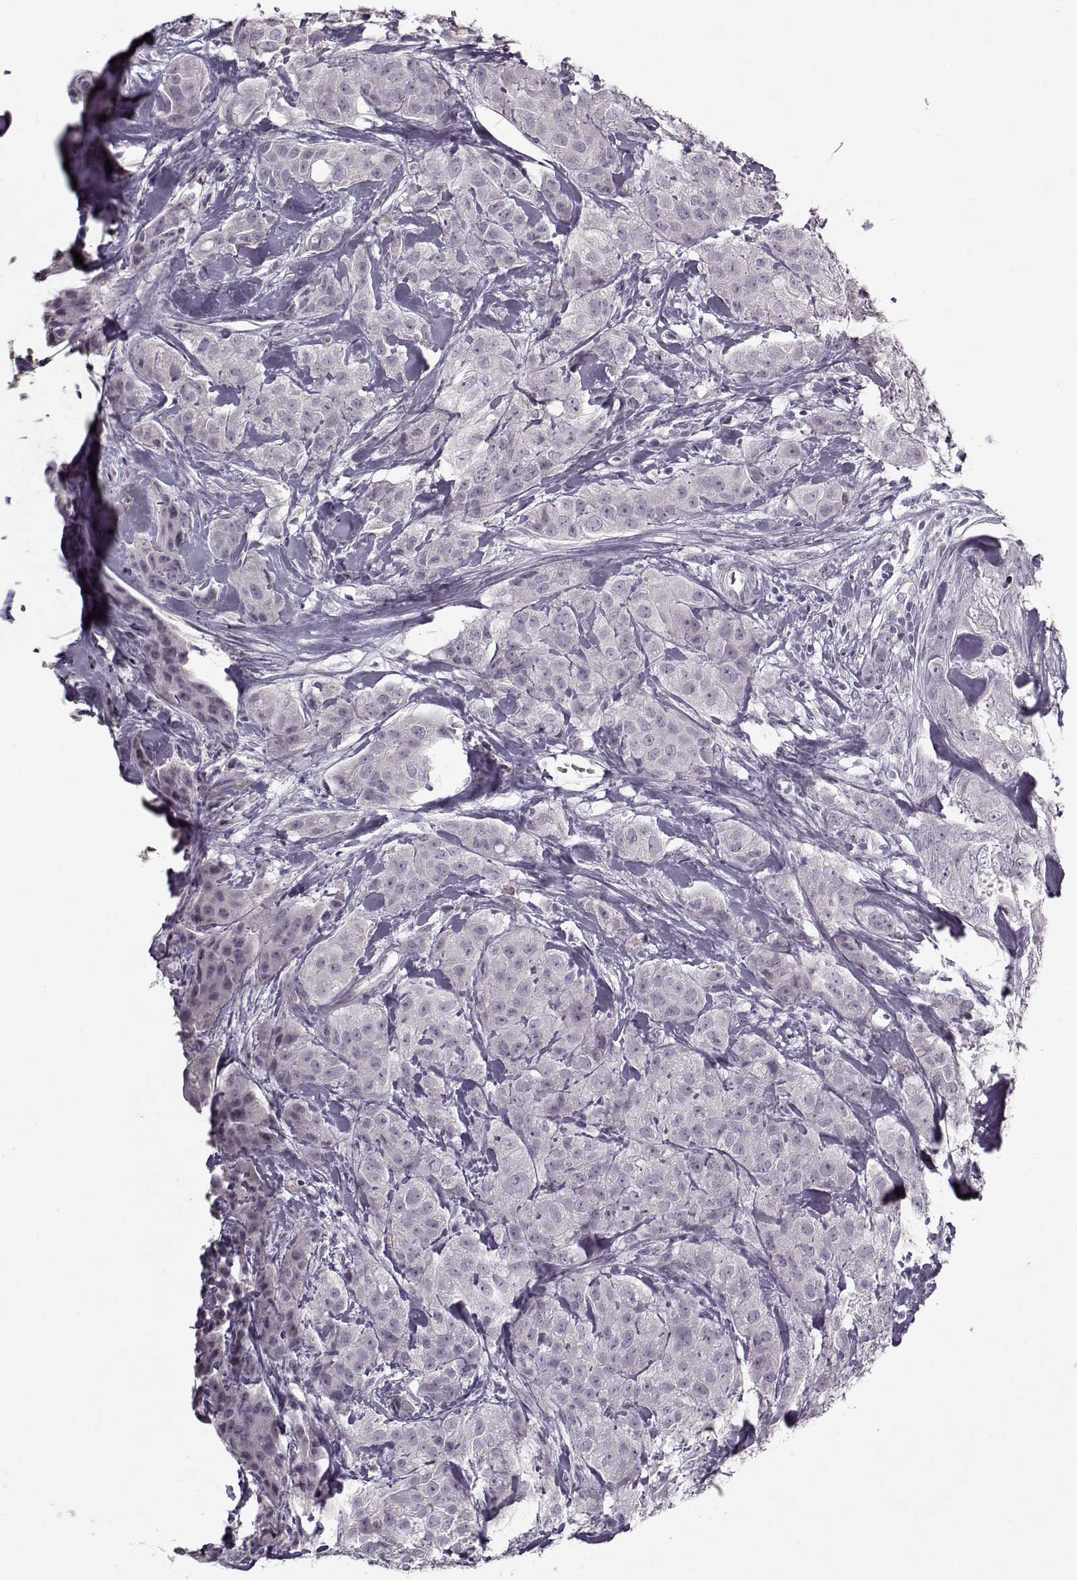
{"staining": {"intensity": "negative", "quantity": "none", "location": "none"}, "tissue": "breast cancer", "cell_type": "Tumor cells", "image_type": "cancer", "snomed": [{"axis": "morphology", "description": "Duct carcinoma"}, {"axis": "topography", "description": "Breast"}], "caption": "Tumor cells are negative for protein expression in human breast cancer.", "gene": "KRT9", "patient": {"sex": "female", "age": 43}}